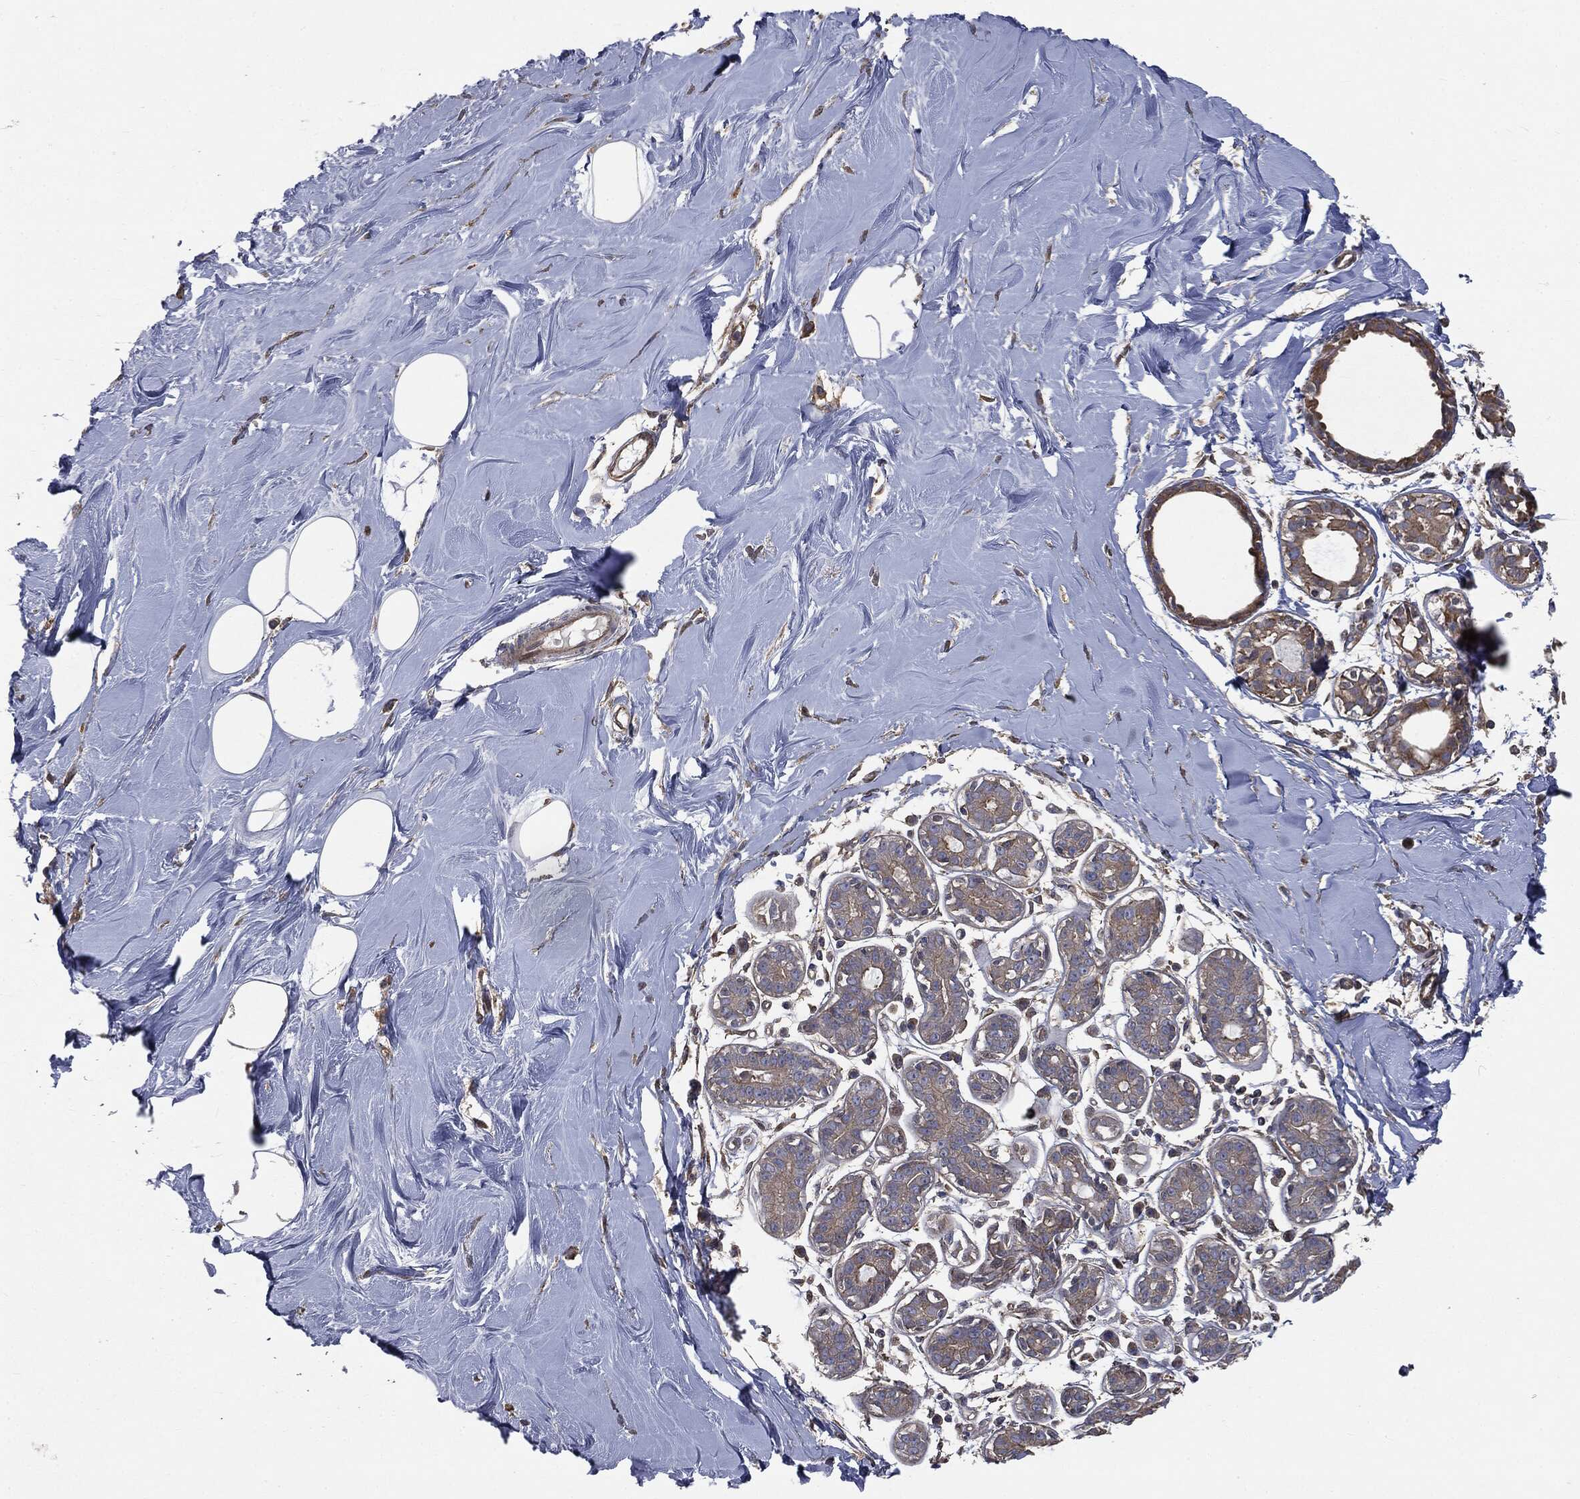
{"staining": {"intensity": "negative", "quantity": "none", "location": "none"}, "tissue": "adipose tissue", "cell_type": "Adipocytes", "image_type": "normal", "snomed": [{"axis": "morphology", "description": "Normal tissue, NOS"}, {"axis": "topography", "description": "Breast"}], "caption": "The micrograph reveals no significant staining in adipocytes of adipose tissue.", "gene": "EPS15L1", "patient": {"sex": "female", "age": 49}}